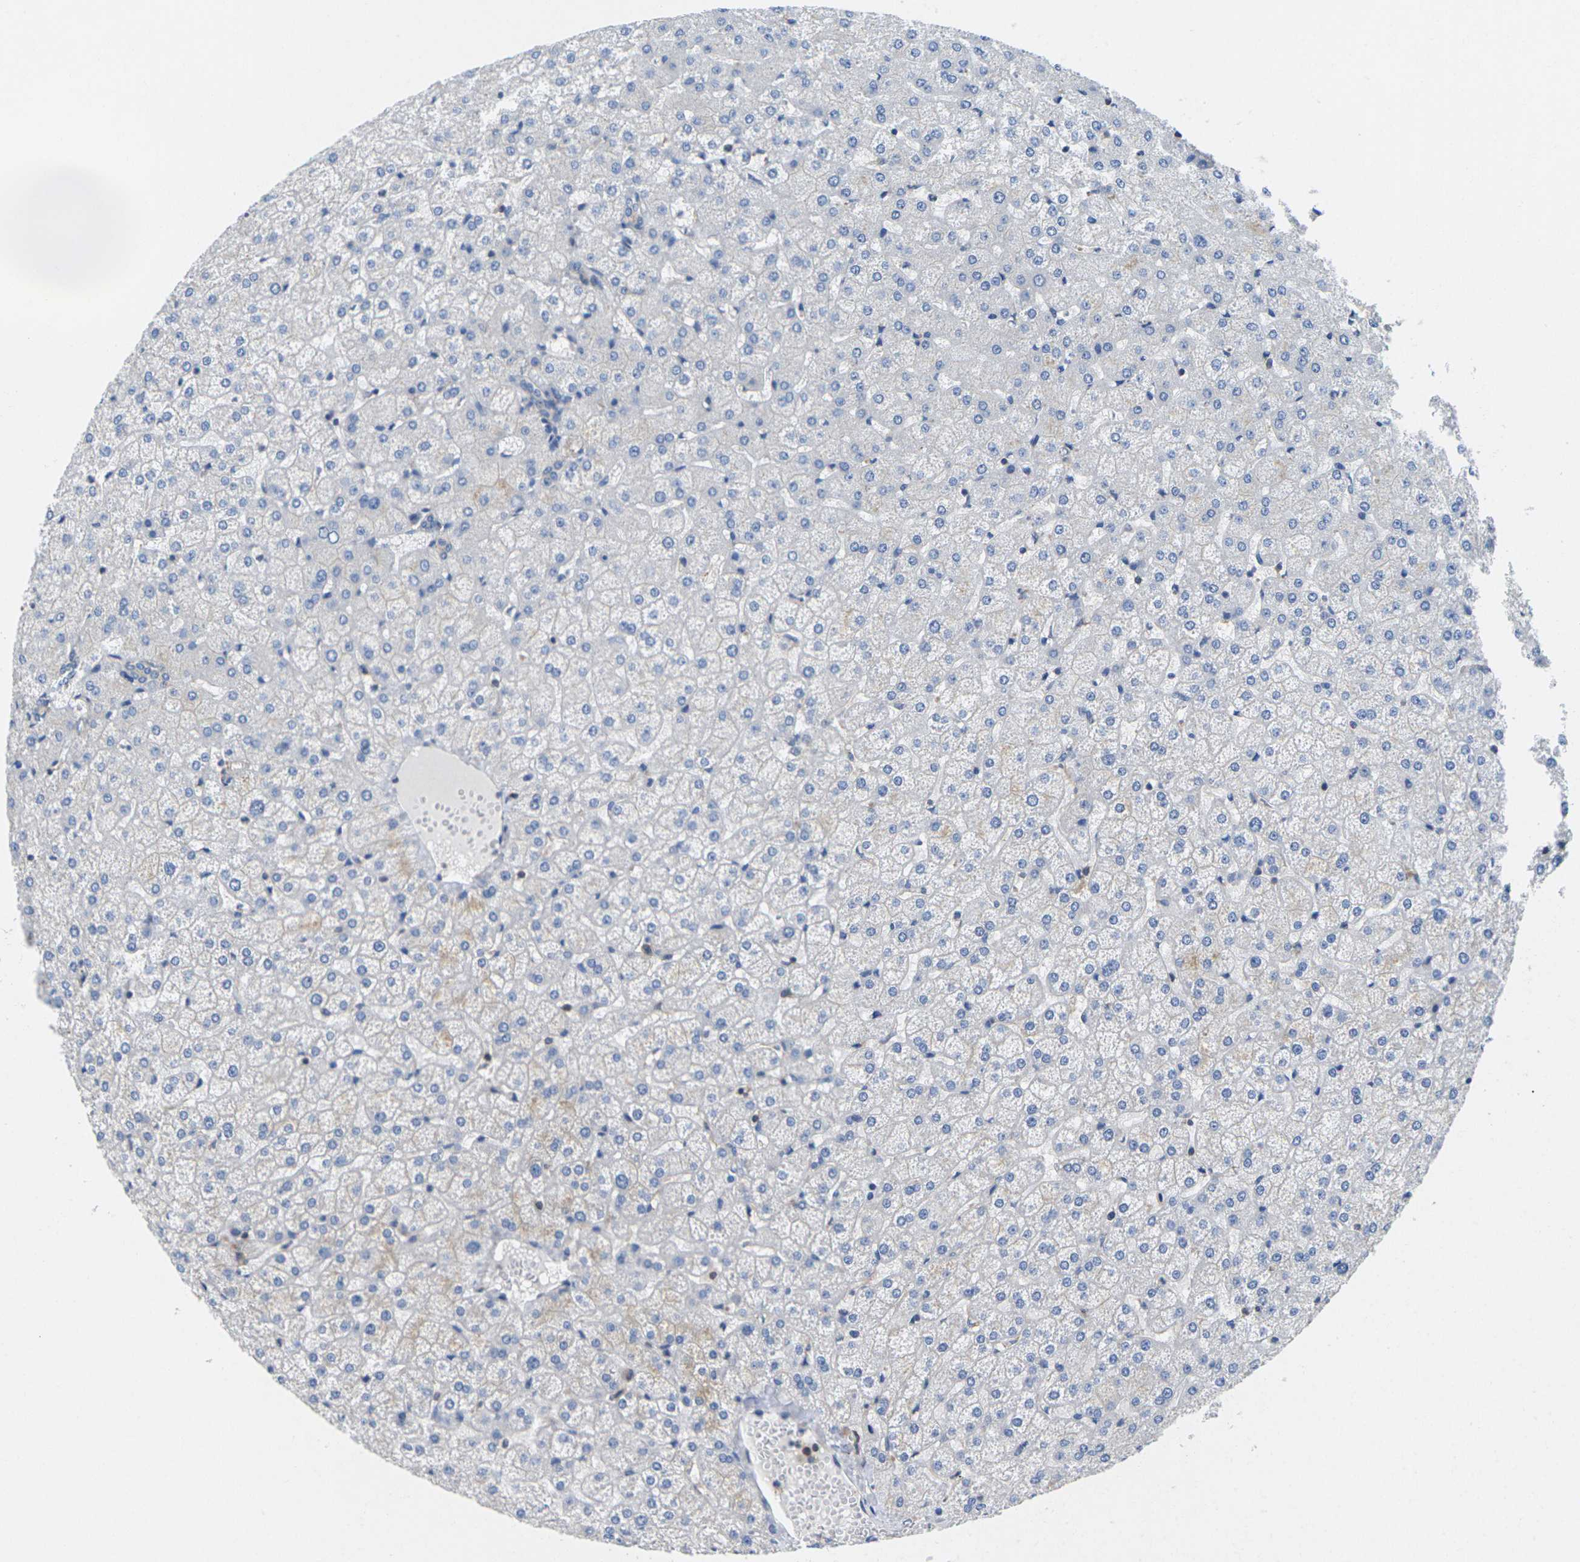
{"staining": {"intensity": "negative", "quantity": "none", "location": "none"}, "tissue": "liver", "cell_type": "Cholangiocytes", "image_type": "normal", "snomed": [{"axis": "morphology", "description": "Normal tissue, NOS"}, {"axis": "topography", "description": "Liver"}], "caption": "Immunohistochemistry histopathology image of unremarkable liver stained for a protein (brown), which displays no positivity in cholangiocytes.", "gene": "TMCC2", "patient": {"sex": "female", "age": 32}}